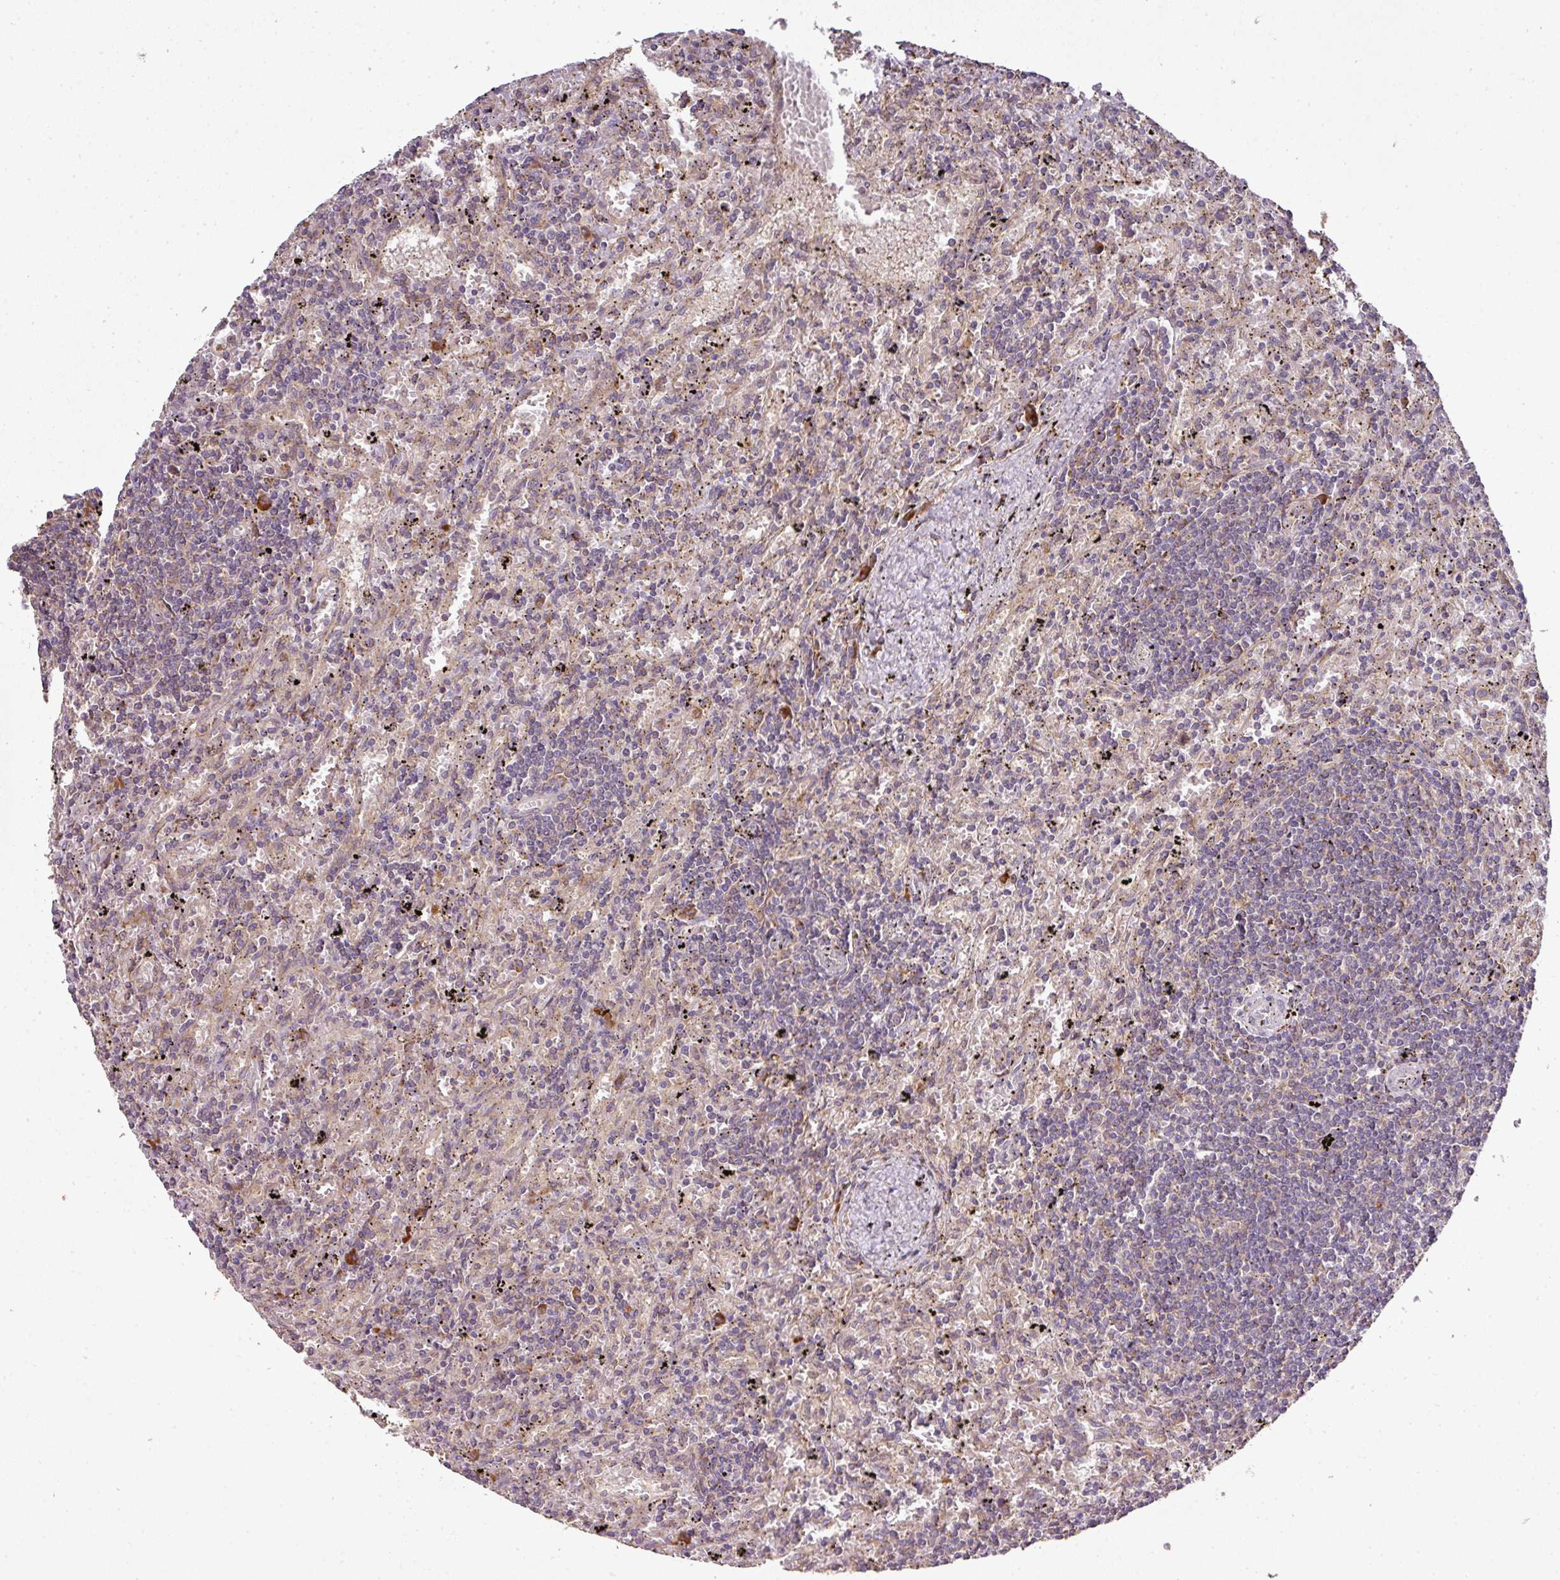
{"staining": {"intensity": "negative", "quantity": "none", "location": "none"}, "tissue": "lymphoma", "cell_type": "Tumor cells", "image_type": "cancer", "snomed": [{"axis": "morphology", "description": "Malignant lymphoma, non-Hodgkin's type, Low grade"}, {"axis": "topography", "description": "Spleen"}], "caption": "Photomicrograph shows no protein staining in tumor cells of lymphoma tissue.", "gene": "GALP", "patient": {"sex": "male", "age": 76}}